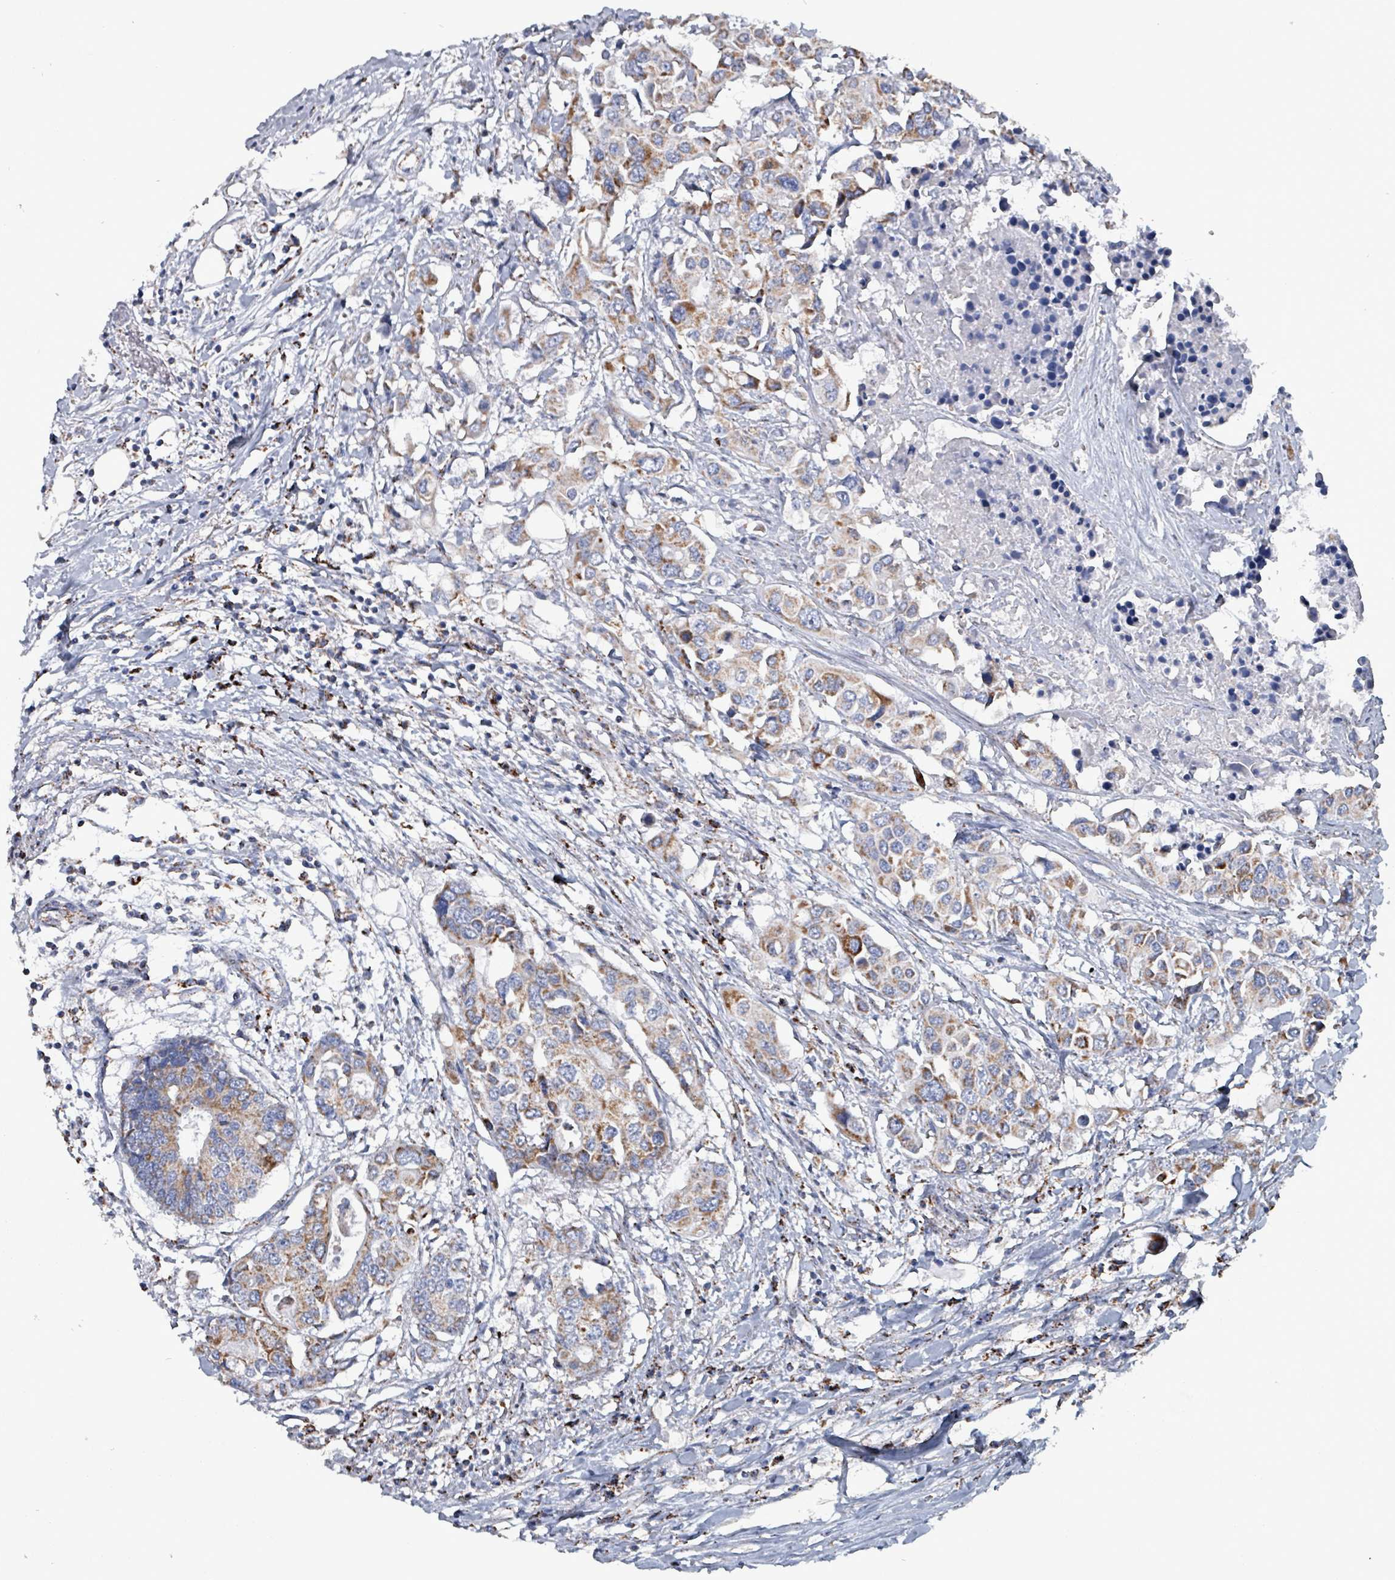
{"staining": {"intensity": "strong", "quantity": "25%-75%", "location": "cytoplasmic/membranous"}, "tissue": "colorectal cancer", "cell_type": "Tumor cells", "image_type": "cancer", "snomed": [{"axis": "morphology", "description": "Adenocarcinoma, NOS"}, {"axis": "topography", "description": "Colon"}], "caption": "The micrograph shows staining of colorectal adenocarcinoma, revealing strong cytoplasmic/membranous protein positivity (brown color) within tumor cells. The staining is performed using DAB (3,3'-diaminobenzidine) brown chromogen to label protein expression. The nuclei are counter-stained blue using hematoxylin.", "gene": "IDH3B", "patient": {"sex": "male", "age": 77}}